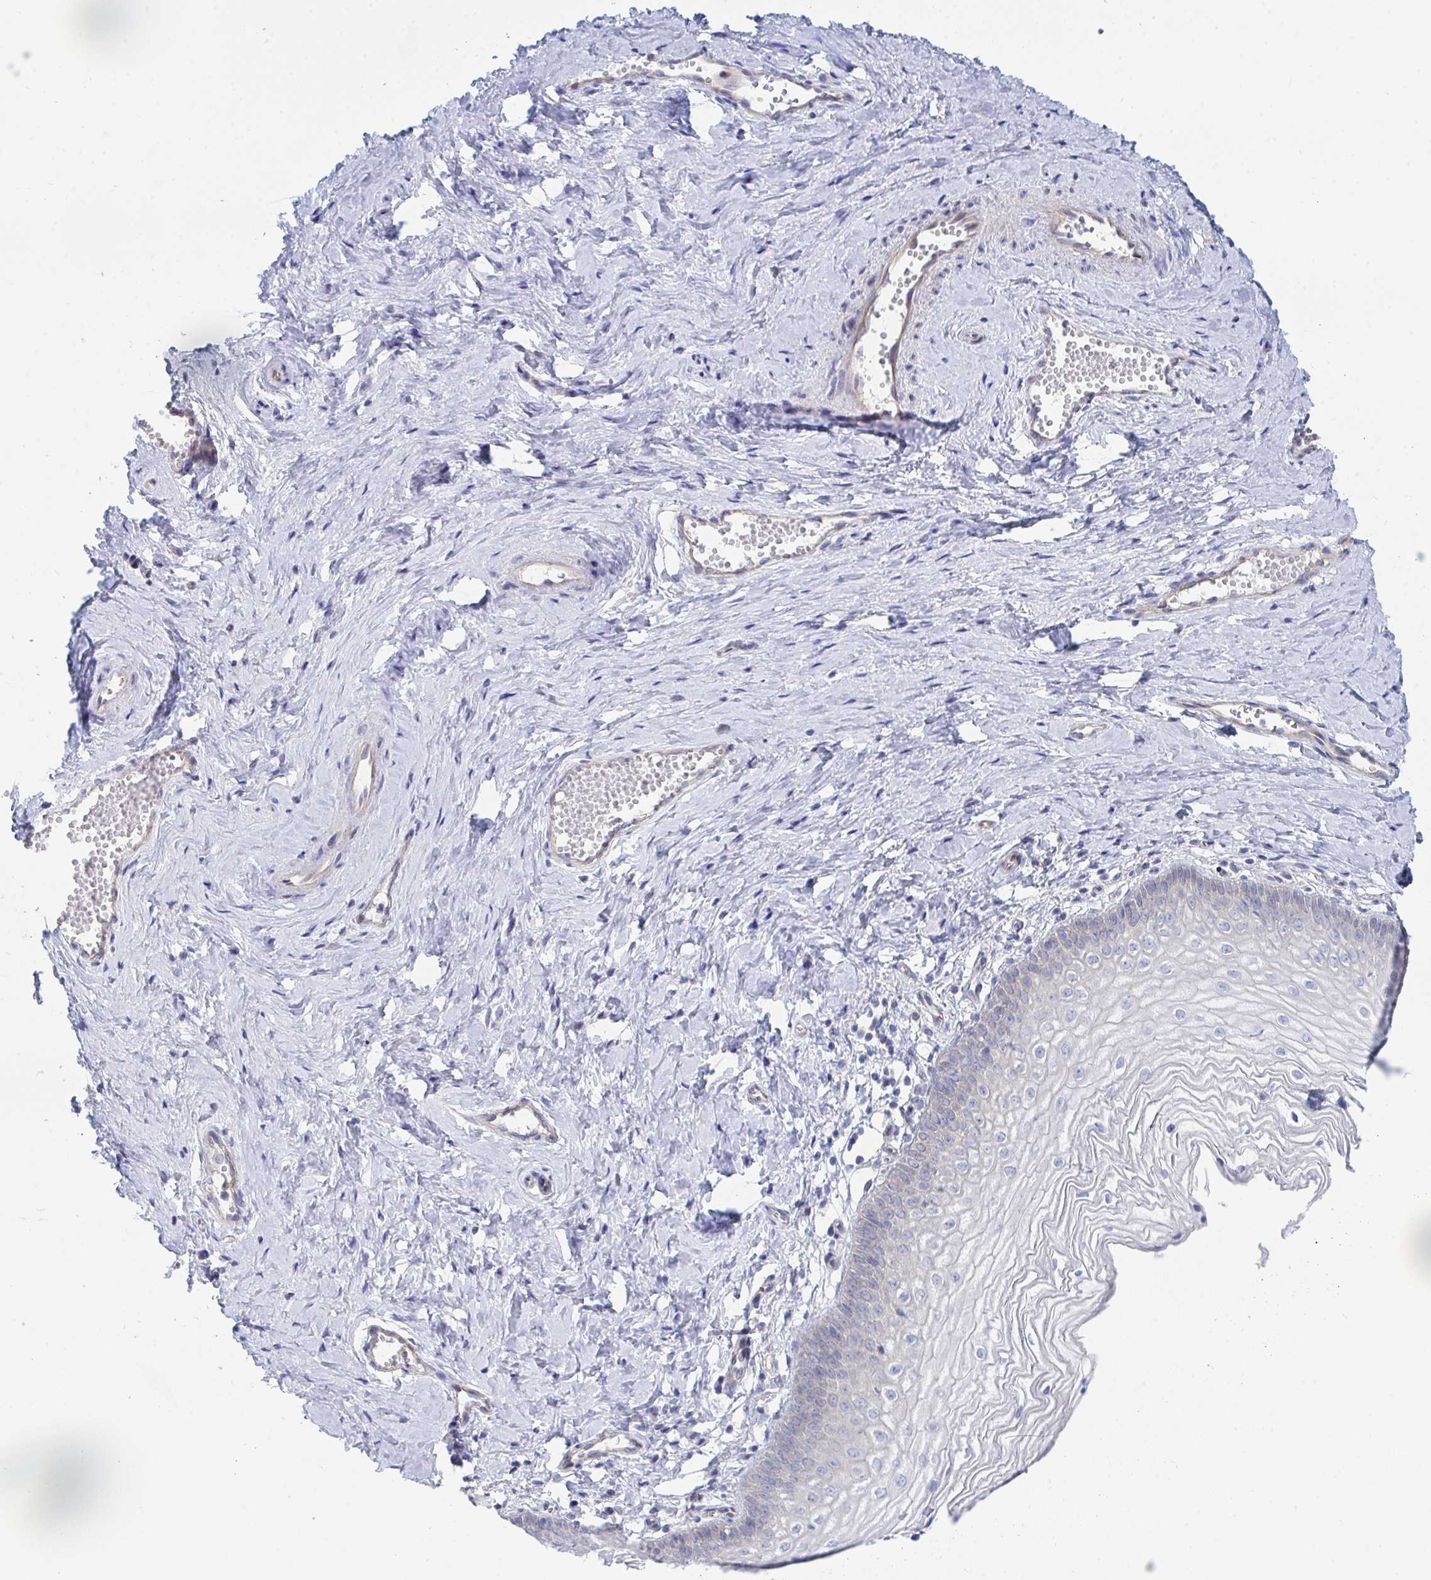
{"staining": {"intensity": "moderate", "quantity": "25%-75%", "location": "cytoplasmic/membranous"}, "tissue": "vagina", "cell_type": "Squamous epithelial cells", "image_type": "normal", "snomed": [{"axis": "morphology", "description": "Normal tissue, NOS"}, {"axis": "topography", "description": "Vagina"}], "caption": "Unremarkable vagina exhibits moderate cytoplasmic/membranous staining in approximately 25%-75% of squamous epithelial cells, visualized by immunohistochemistry.", "gene": "P2RX3", "patient": {"sex": "female", "age": 38}}